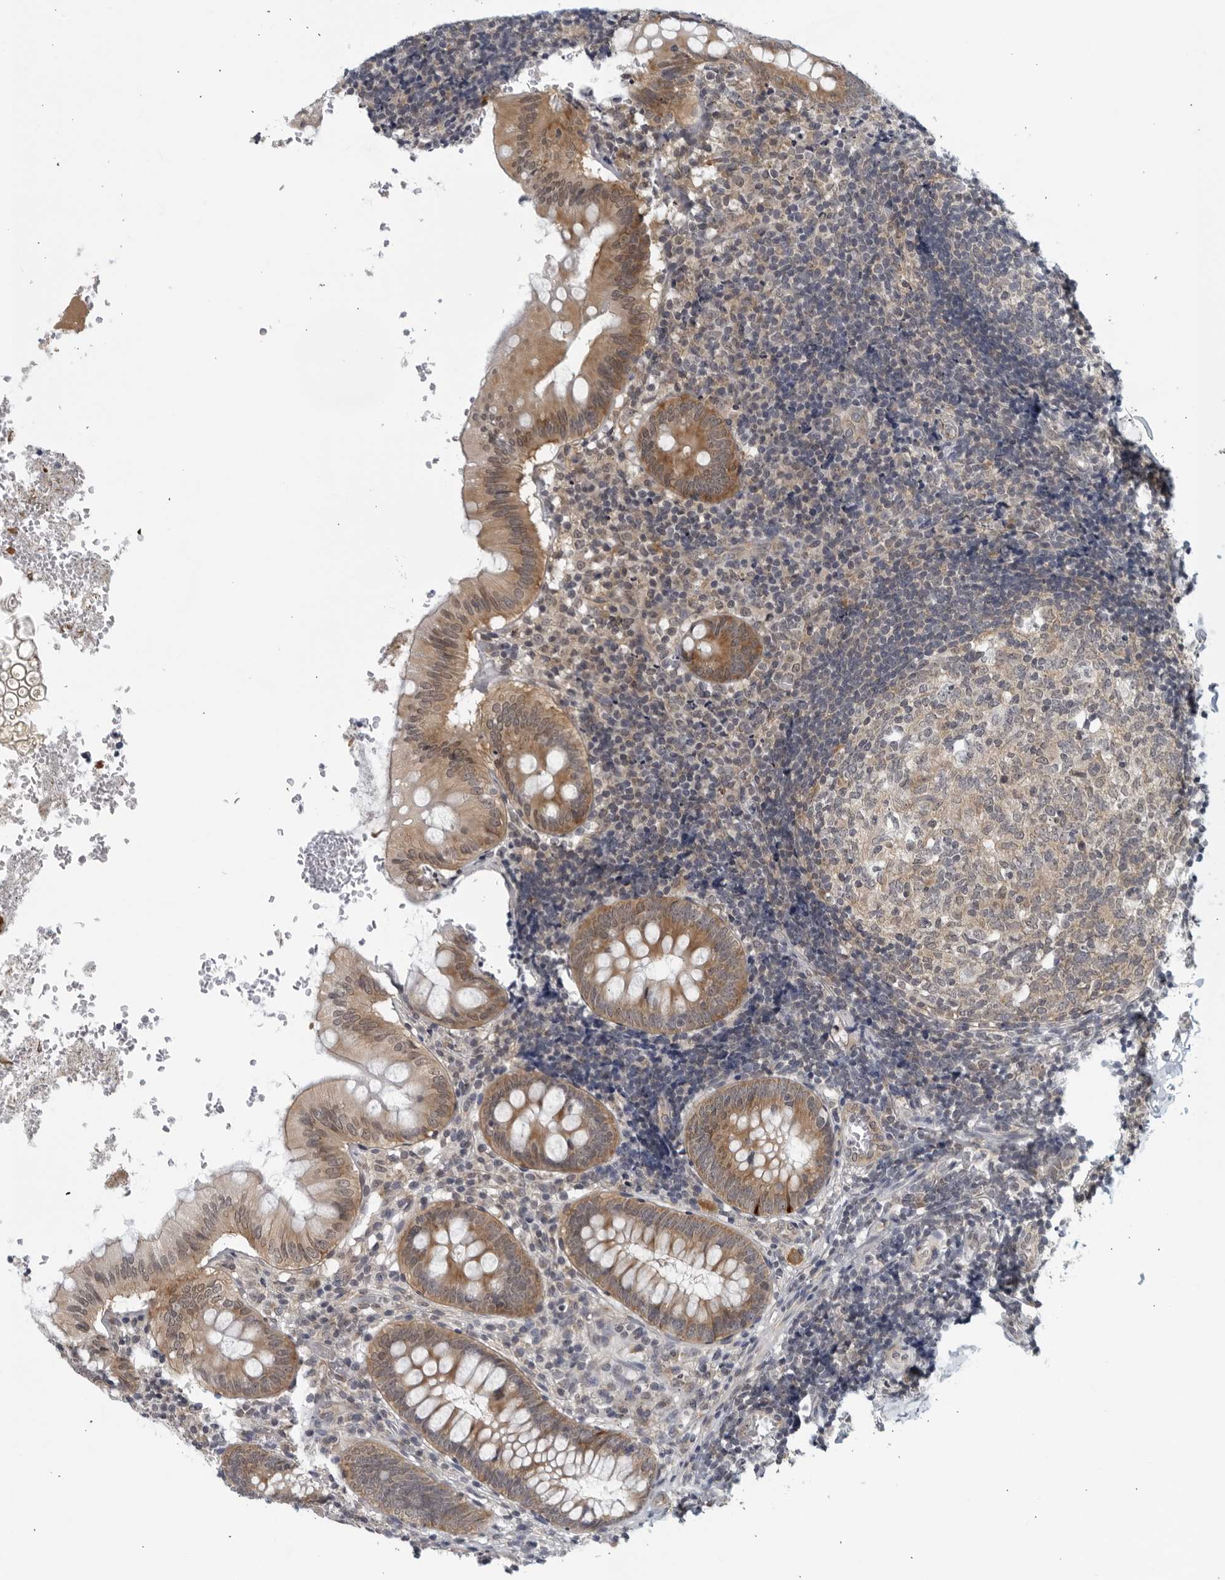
{"staining": {"intensity": "moderate", "quantity": ">75%", "location": "cytoplasmic/membranous"}, "tissue": "appendix", "cell_type": "Glandular cells", "image_type": "normal", "snomed": [{"axis": "morphology", "description": "Normal tissue, NOS"}, {"axis": "topography", "description": "Appendix"}], "caption": "Immunohistochemical staining of unremarkable appendix displays >75% levels of moderate cytoplasmic/membranous protein positivity in approximately >75% of glandular cells.", "gene": "RC3H1", "patient": {"sex": "male", "age": 8}}